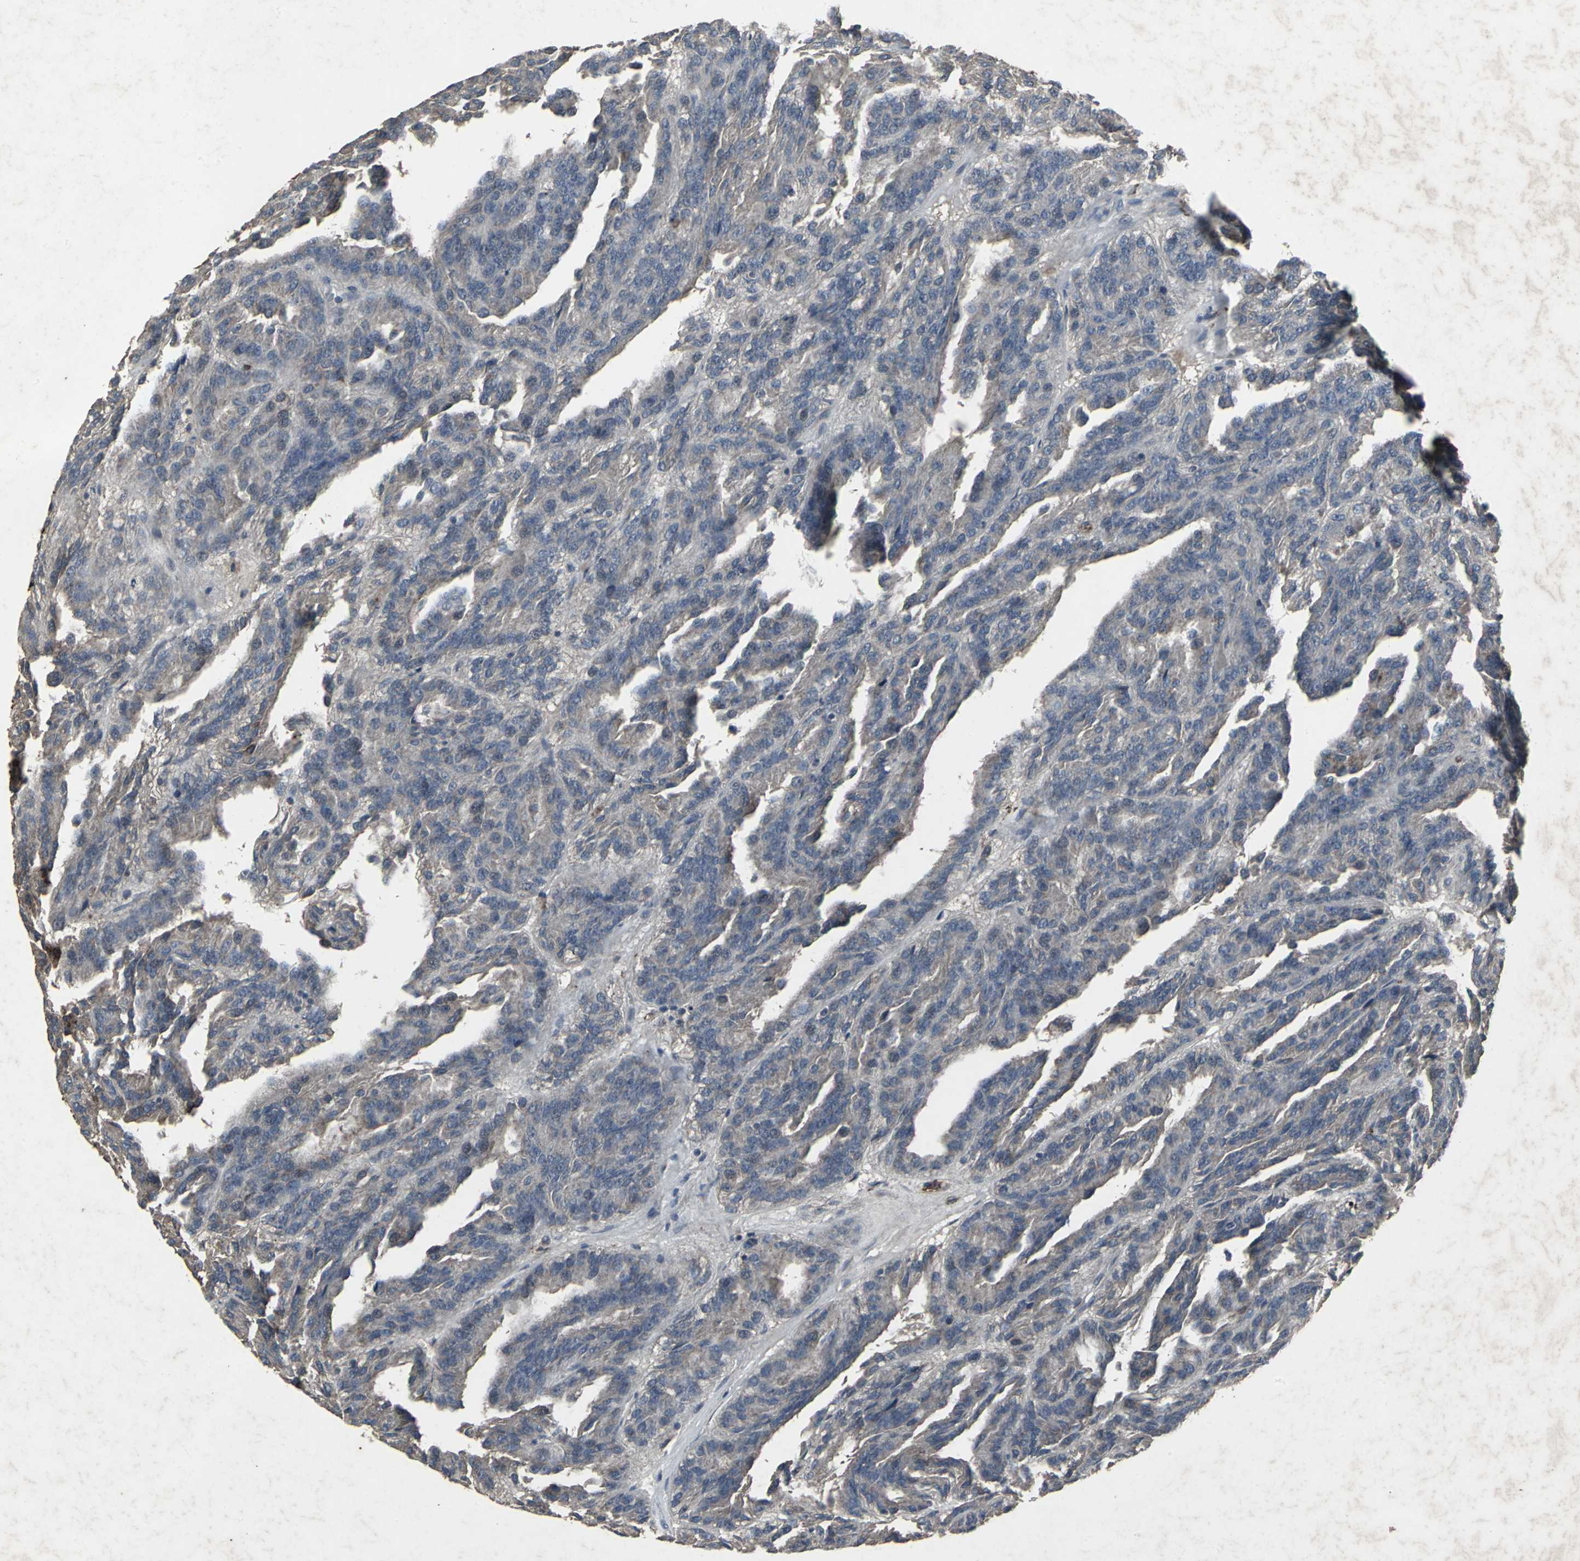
{"staining": {"intensity": "weak", "quantity": "25%-75%", "location": "cytoplasmic/membranous"}, "tissue": "renal cancer", "cell_type": "Tumor cells", "image_type": "cancer", "snomed": [{"axis": "morphology", "description": "Adenocarcinoma, NOS"}, {"axis": "topography", "description": "Kidney"}], "caption": "Immunohistochemical staining of renal cancer (adenocarcinoma) shows weak cytoplasmic/membranous protein expression in approximately 25%-75% of tumor cells. (DAB IHC with brightfield microscopy, high magnification).", "gene": "CCR9", "patient": {"sex": "male", "age": 46}}